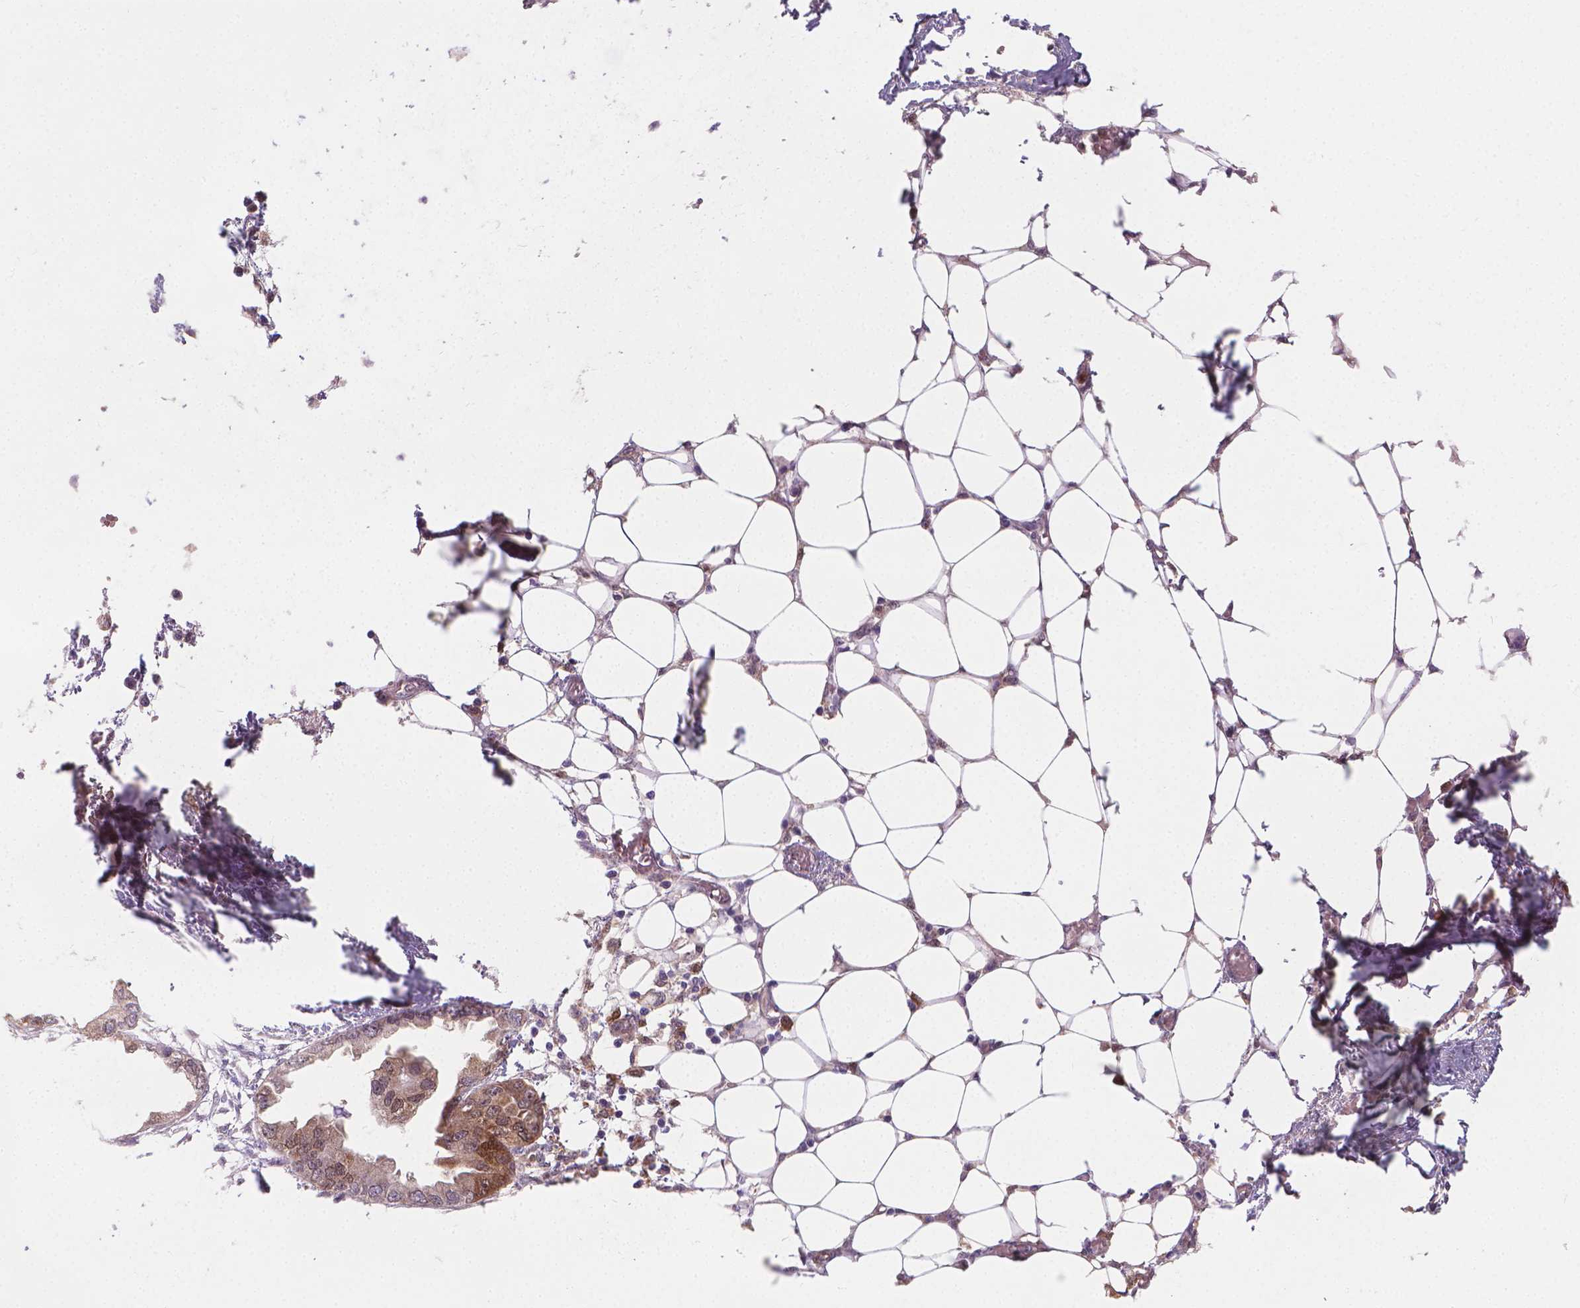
{"staining": {"intensity": "moderate", "quantity": "<25%", "location": "cytoplasmic/membranous,nuclear"}, "tissue": "endometrial cancer", "cell_type": "Tumor cells", "image_type": "cancer", "snomed": [{"axis": "morphology", "description": "Adenocarcinoma, NOS"}, {"axis": "morphology", "description": "Adenocarcinoma, metastatic, NOS"}, {"axis": "topography", "description": "Adipose tissue"}, {"axis": "topography", "description": "Endometrium"}], "caption": "This micrograph reveals immunohistochemistry staining of human endometrial cancer, with low moderate cytoplasmic/membranous and nuclear staining in approximately <25% of tumor cells.", "gene": "TNFAIP2", "patient": {"sex": "female", "age": 67}}